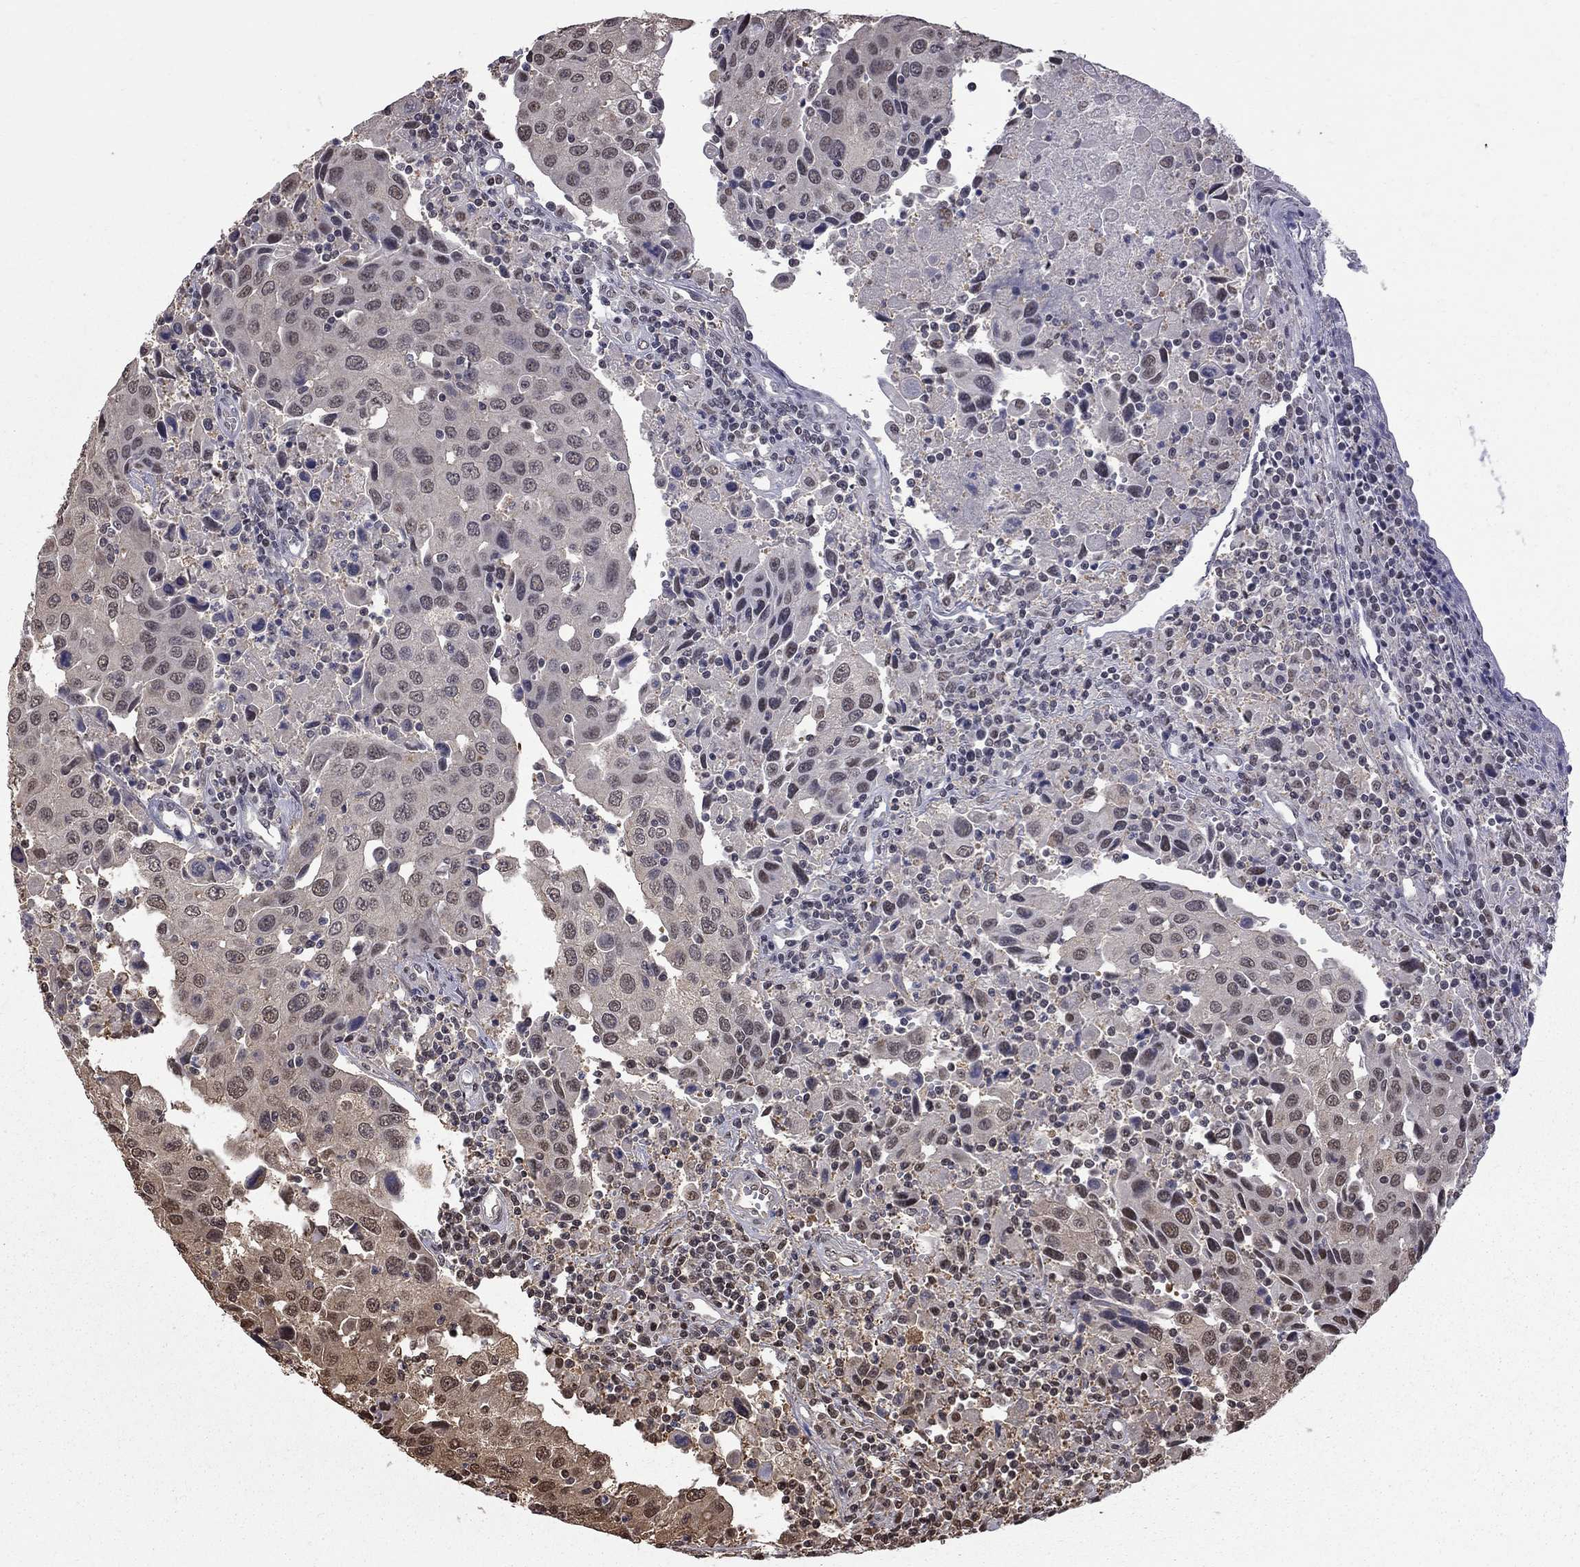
{"staining": {"intensity": "negative", "quantity": "none", "location": "none"}, "tissue": "urothelial cancer", "cell_type": "Tumor cells", "image_type": "cancer", "snomed": [{"axis": "morphology", "description": "Urothelial carcinoma, High grade"}, {"axis": "topography", "description": "Urinary bladder"}], "caption": "Urothelial cancer stained for a protein using immunohistochemistry exhibits no expression tumor cells.", "gene": "RFWD3", "patient": {"sex": "female", "age": 85}}